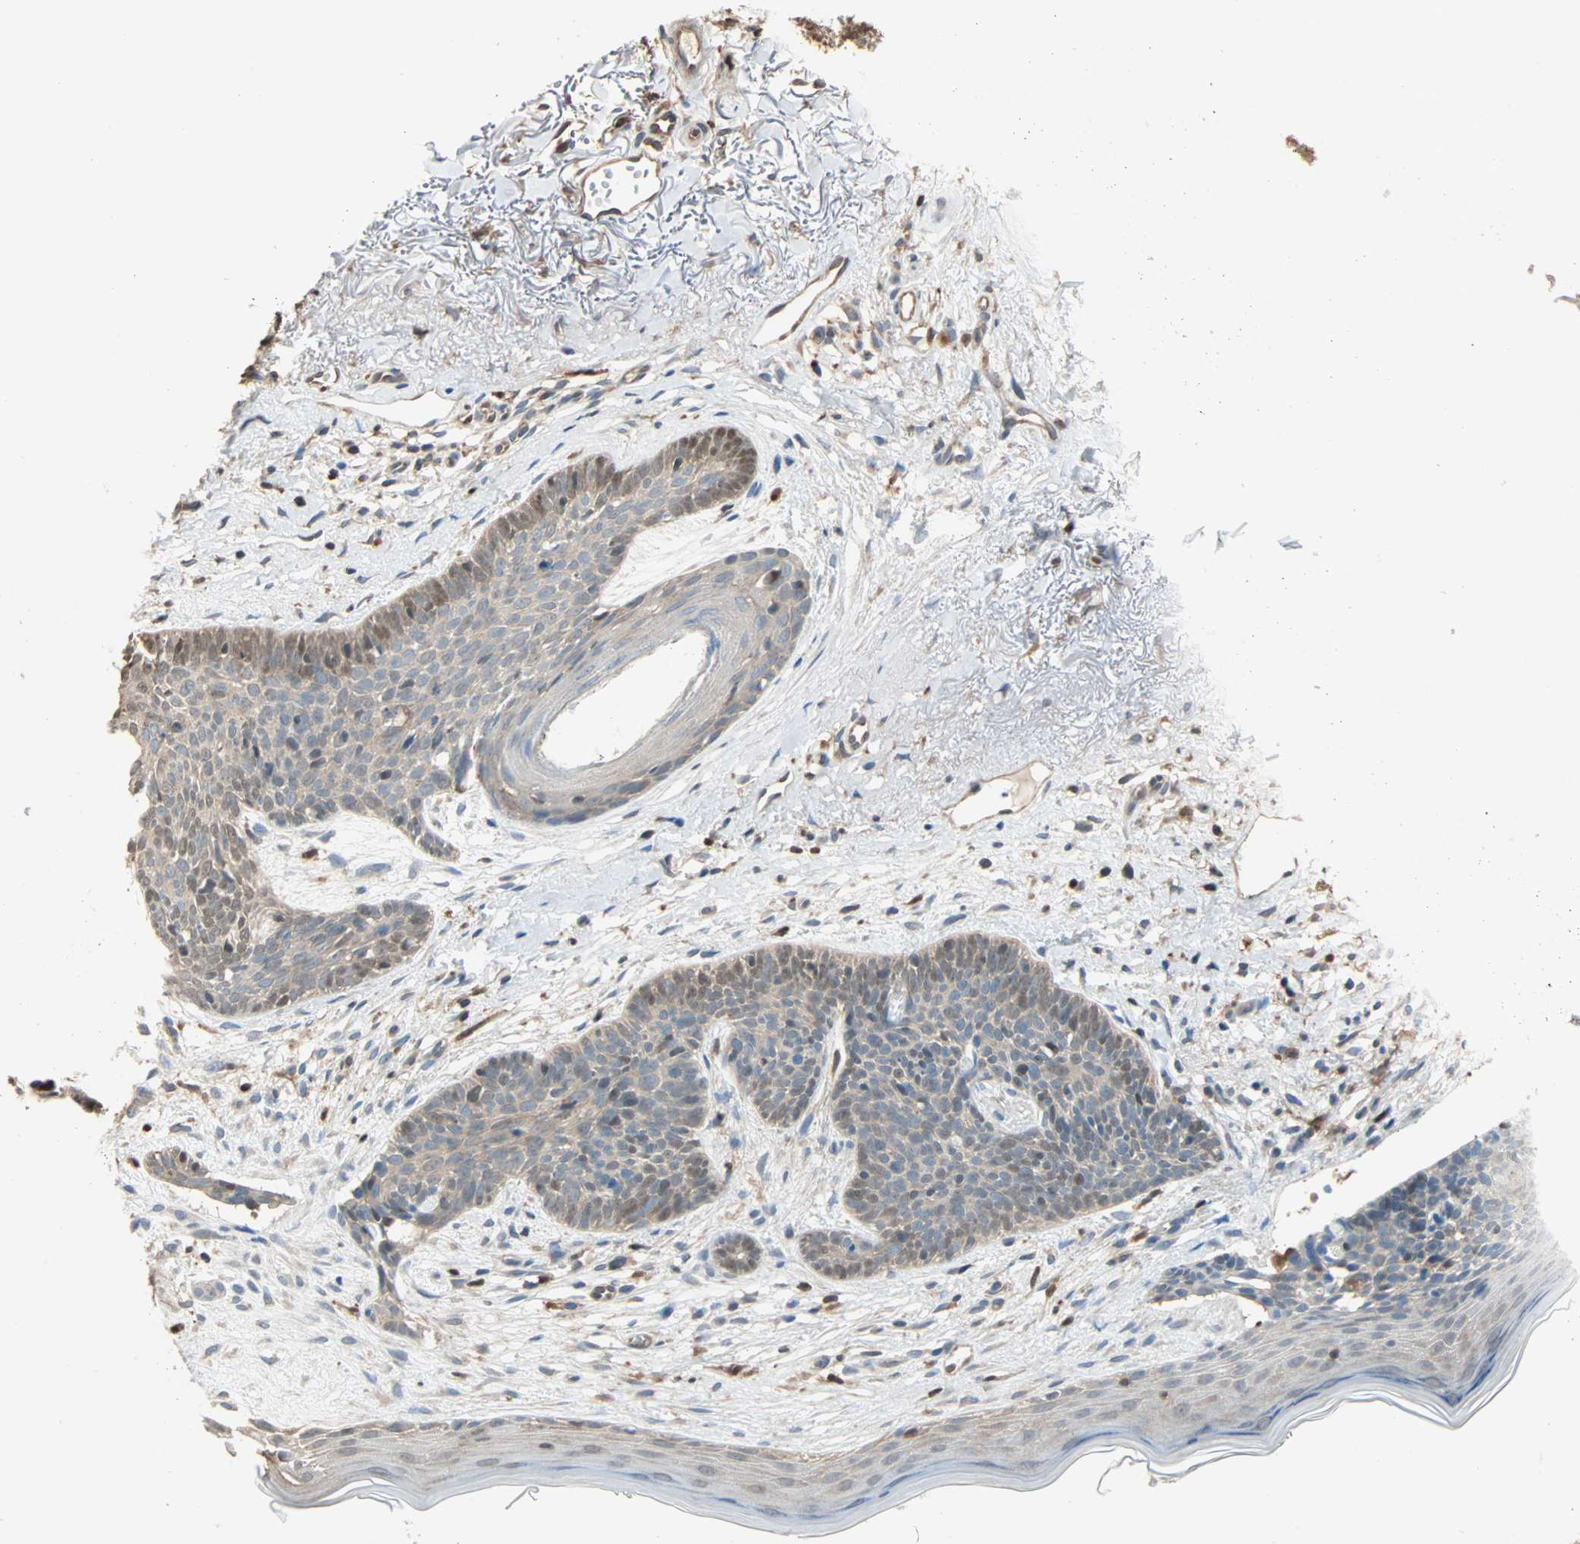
{"staining": {"intensity": "weak", "quantity": "25%-75%", "location": "cytoplasmic/membranous,nuclear"}, "tissue": "skin cancer", "cell_type": "Tumor cells", "image_type": "cancer", "snomed": [{"axis": "morphology", "description": "Normal tissue, NOS"}, {"axis": "morphology", "description": "Basal cell carcinoma"}, {"axis": "topography", "description": "Skin"}], "caption": "Protein staining reveals weak cytoplasmic/membranous and nuclear expression in approximately 25%-75% of tumor cells in skin basal cell carcinoma. (Stains: DAB in brown, nuclei in blue, Microscopy: brightfield microscopy at high magnification).", "gene": "PRDX1", "patient": {"sex": "female", "age": 70}}